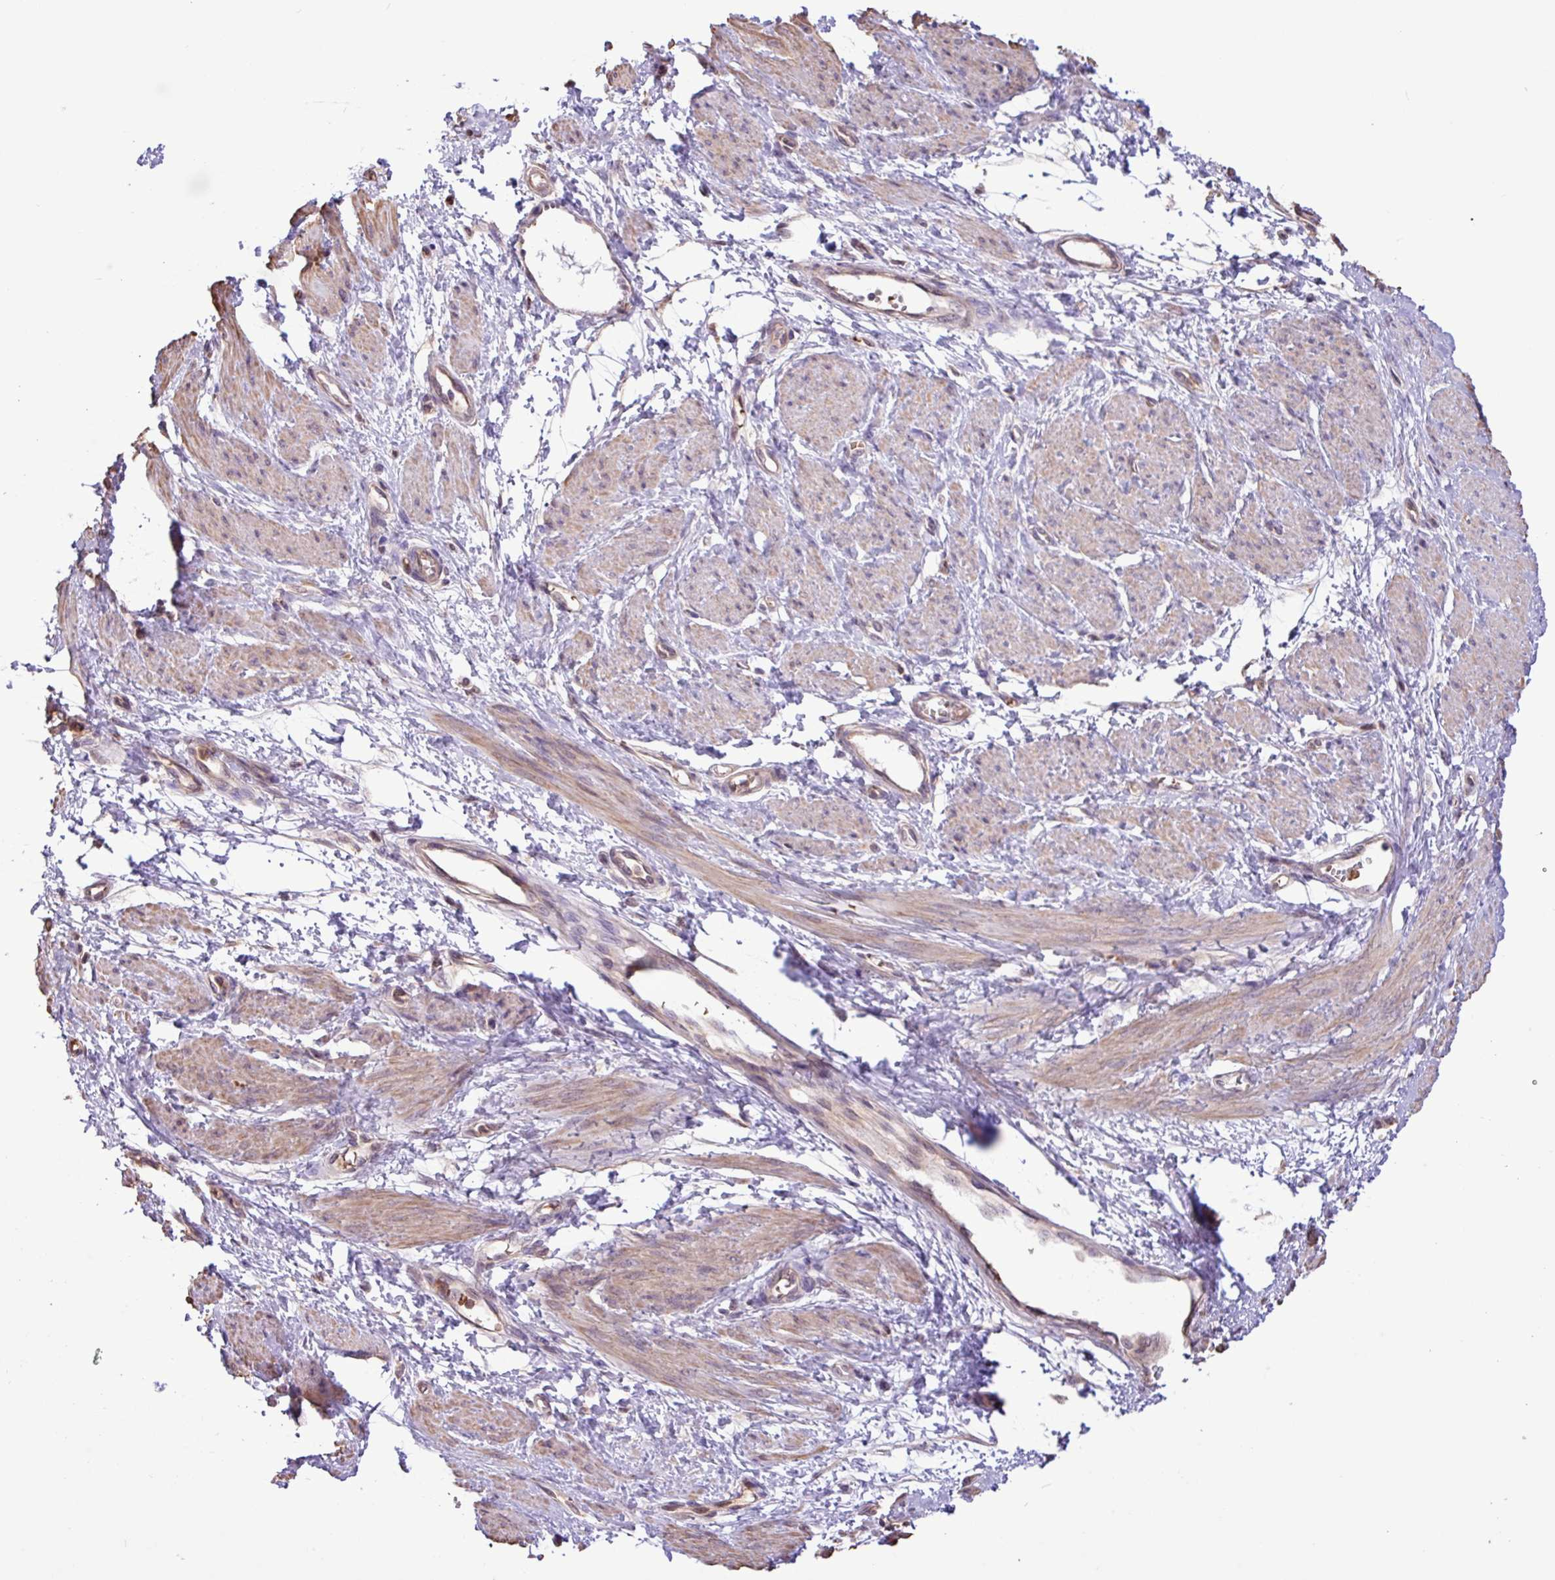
{"staining": {"intensity": "weak", "quantity": "25%-75%", "location": "cytoplasmic/membranous"}, "tissue": "smooth muscle", "cell_type": "Smooth muscle cells", "image_type": "normal", "snomed": [{"axis": "morphology", "description": "Normal tissue, NOS"}, {"axis": "topography", "description": "Smooth muscle"}, {"axis": "topography", "description": "Uterus"}], "caption": "An immunohistochemistry (IHC) micrograph of benign tissue is shown. Protein staining in brown highlights weak cytoplasmic/membranous positivity in smooth muscle within smooth muscle cells. The staining was performed using DAB to visualize the protein expression in brown, while the nuclei were stained in blue with hematoxylin (Magnification: 20x).", "gene": "CHST11", "patient": {"sex": "female", "age": 39}}